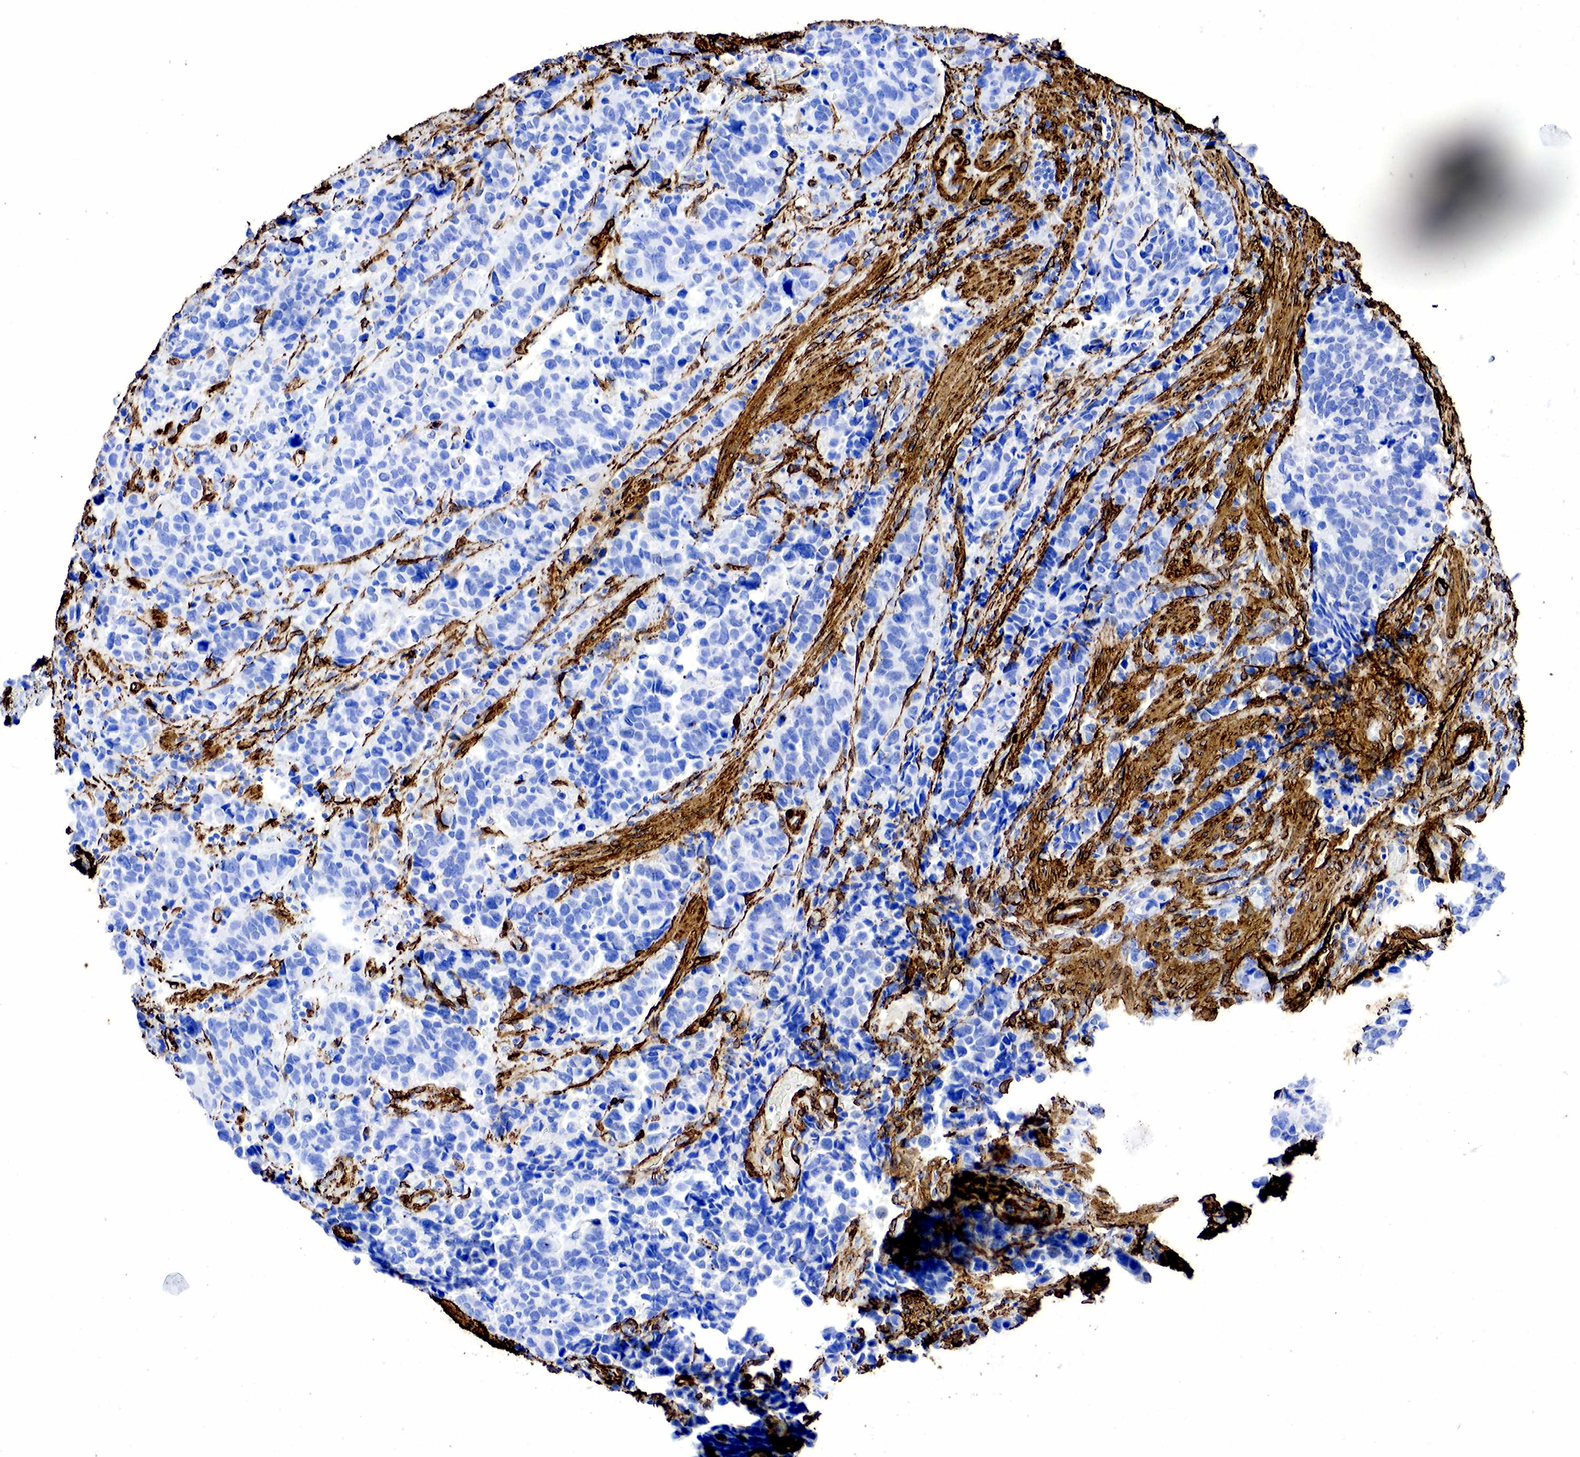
{"staining": {"intensity": "negative", "quantity": "none", "location": "none"}, "tissue": "stomach cancer", "cell_type": "Tumor cells", "image_type": "cancer", "snomed": [{"axis": "morphology", "description": "Adenocarcinoma, NOS"}, {"axis": "topography", "description": "Stomach, upper"}], "caption": "IHC of stomach adenocarcinoma shows no positivity in tumor cells.", "gene": "ACTA2", "patient": {"sex": "male", "age": 71}}